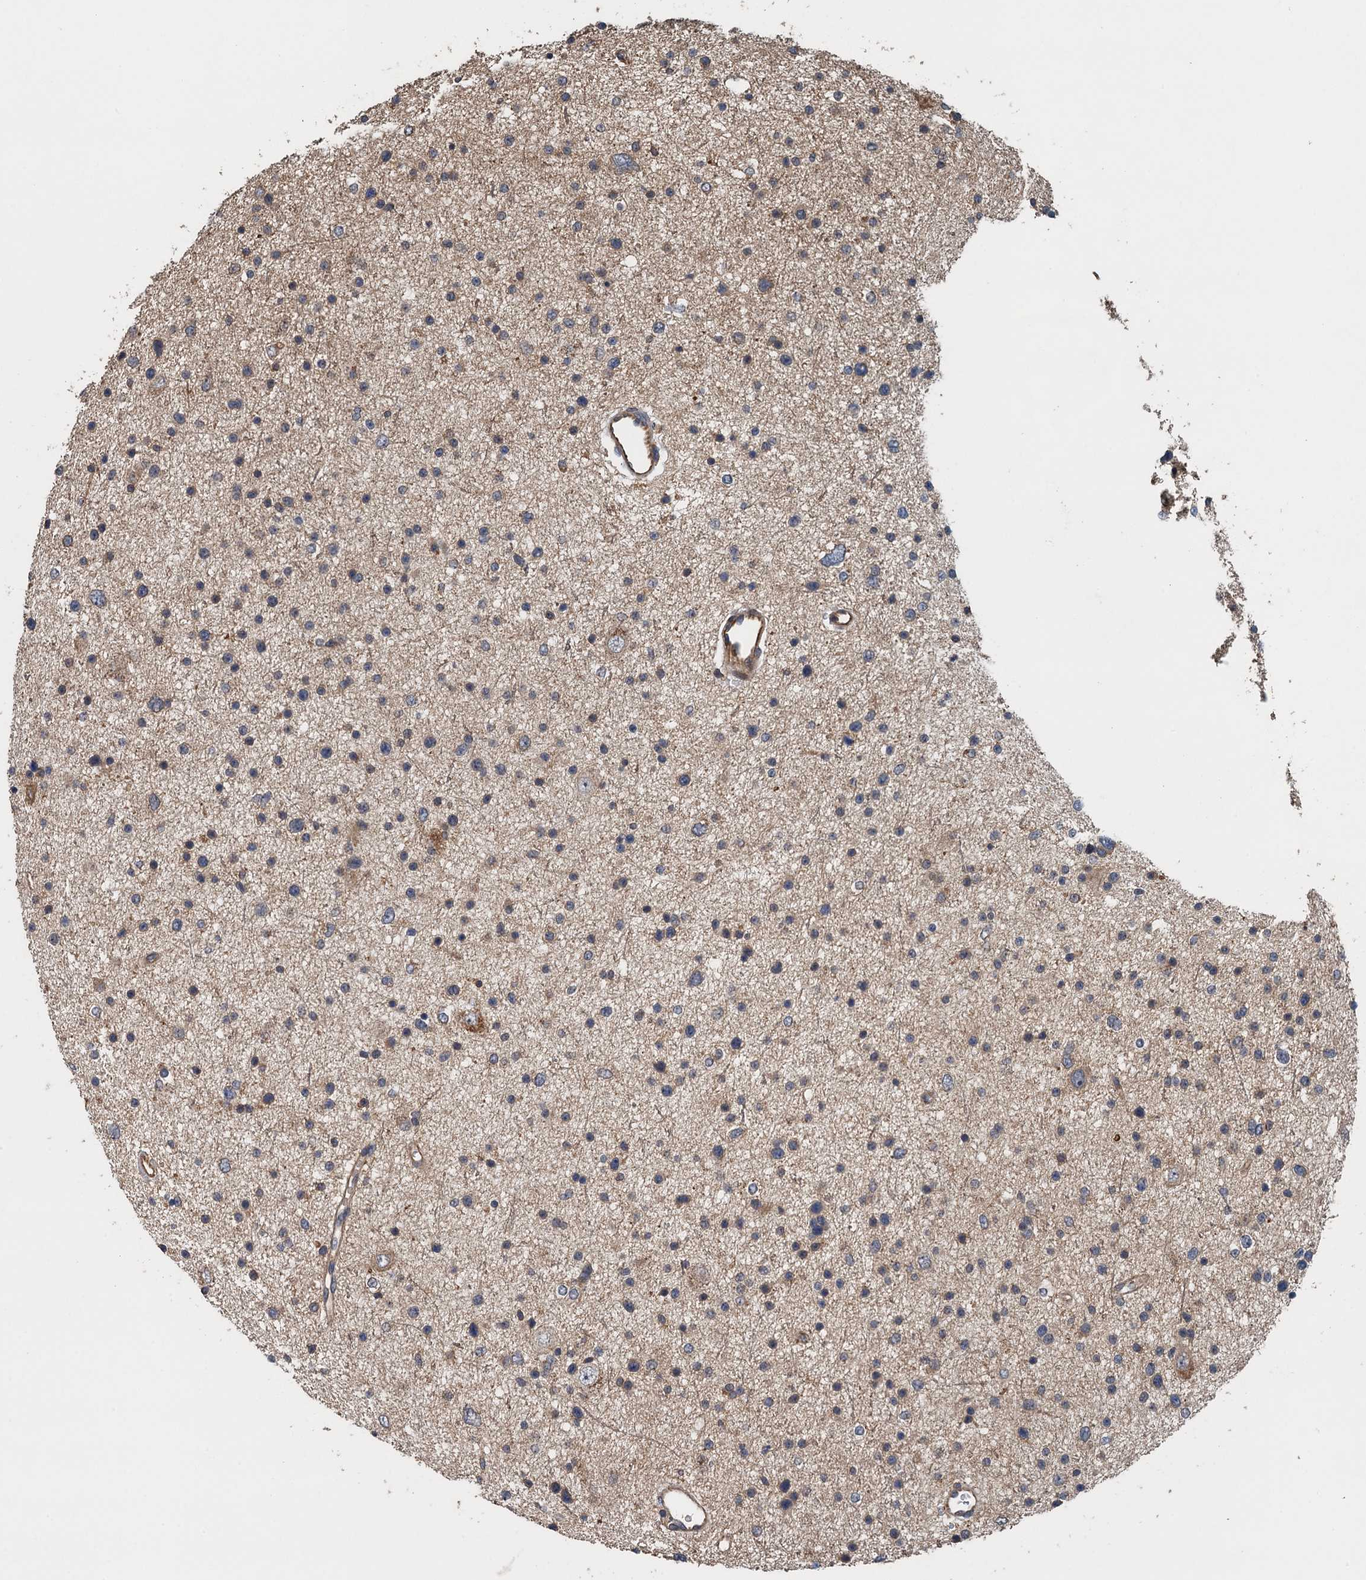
{"staining": {"intensity": "weak", "quantity": "<25%", "location": "cytoplasmic/membranous"}, "tissue": "glioma", "cell_type": "Tumor cells", "image_type": "cancer", "snomed": [{"axis": "morphology", "description": "Glioma, malignant, Low grade"}, {"axis": "topography", "description": "Brain"}], "caption": "Tumor cells show no significant protein staining in malignant low-grade glioma.", "gene": "BORCS5", "patient": {"sex": "female", "age": 37}}